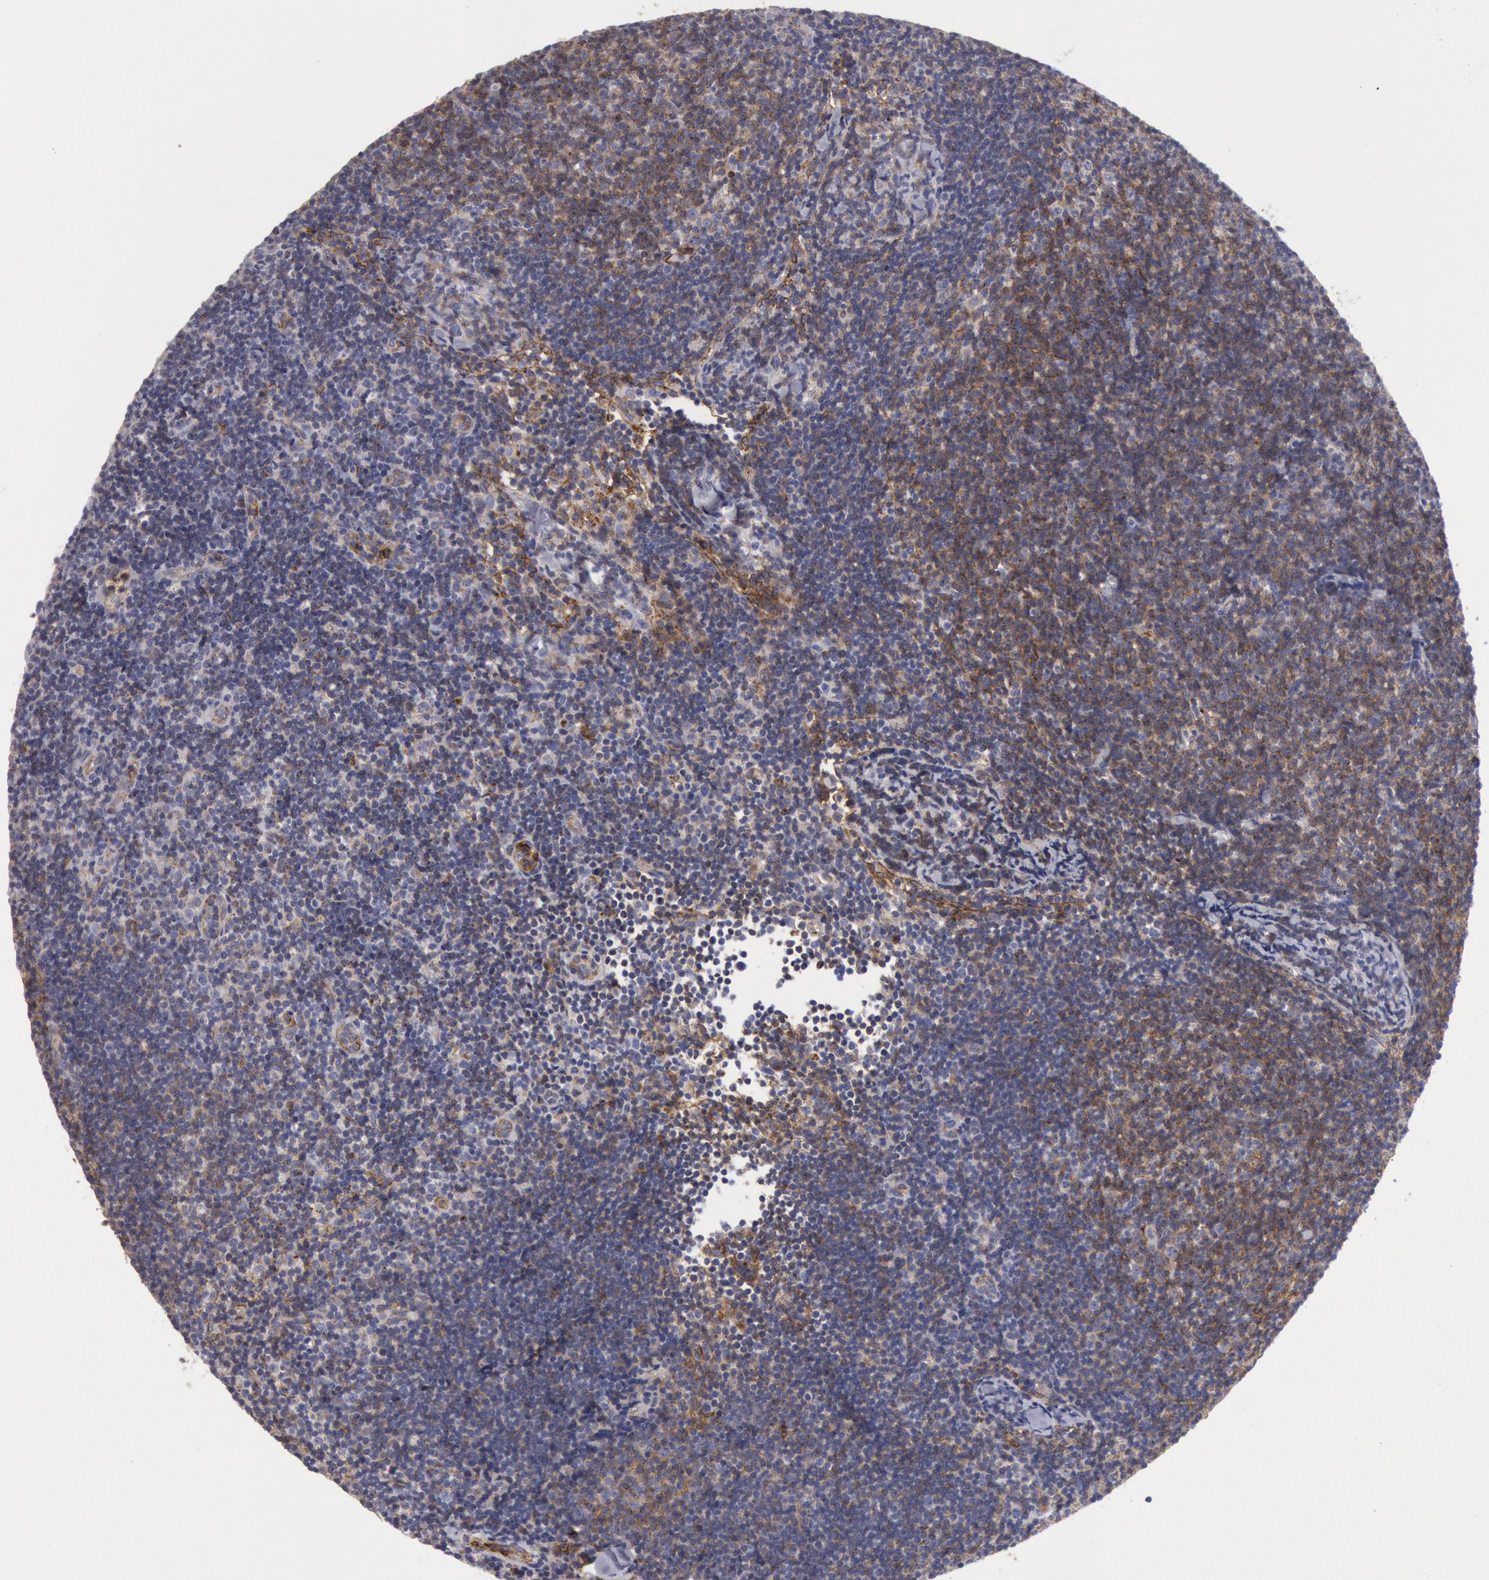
{"staining": {"intensity": "weak", "quantity": "25%-75%", "location": "cytoplasmic/membranous"}, "tissue": "lymphoma", "cell_type": "Tumor cells", "image_type": "cancer", "snomed": [{"axis": "morphology", "description": "Malignant lymphoma, non-Hodgkin's type, Low grade"}, {"axis": "topography", "description": "Lymph node"}], "caption": "A brown stain shows weak cytoplasmic/membranous staining of a protein in malignant lymphoma, non-Hodgkin's type (low-grade) tumor cells. (DAB (3,3'-diaminobenzidine) IHC, brown staining for protein, blue staining for nuclei).", "gene": "FLOT1", "patient": {"sex": "male", "age": 49}}